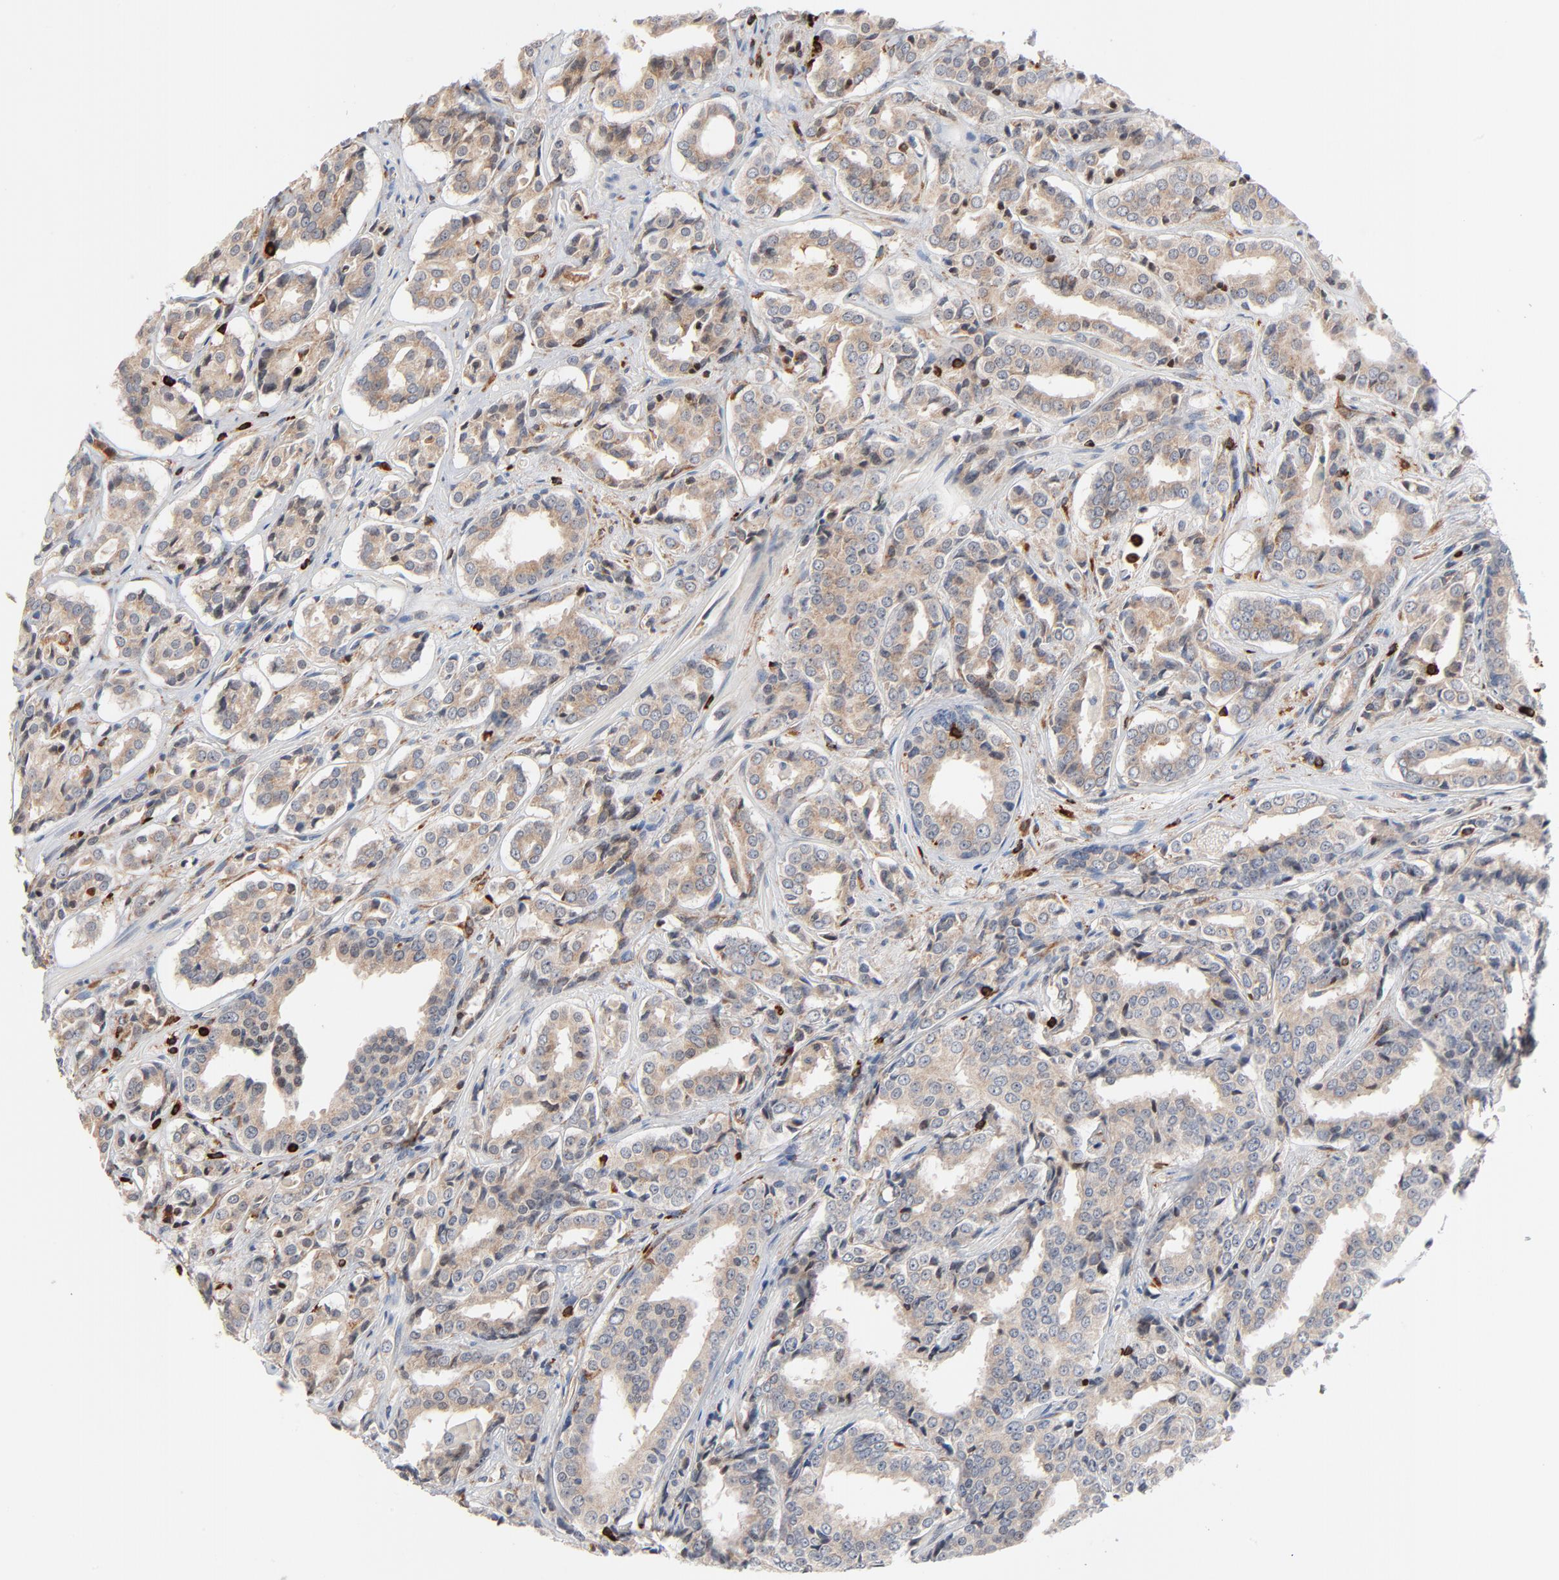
{"staining": {"intensity": "weak", "quantity": ">75%", "location": "cytoplasmic/membranous"}, "tissue": "prostate cancer", "cell_type": "Tumor cells", "image_type": "cancer", "snomed": [{"axis": "morphology", "description": "Adenocarcinoma, Medium grade"}, {"axis": "topography", "description": "Prostate"}], "caption": "Immunohistochemical staining of prostate cancer (medium-grade adenocarcinoma) demonstrates low levels of weak cytoplasmic/membranous protein positivity in about >75% of tumor cells.", "gene": "SH3KBP1", "patient": {"sex": "male", "age": 60}}